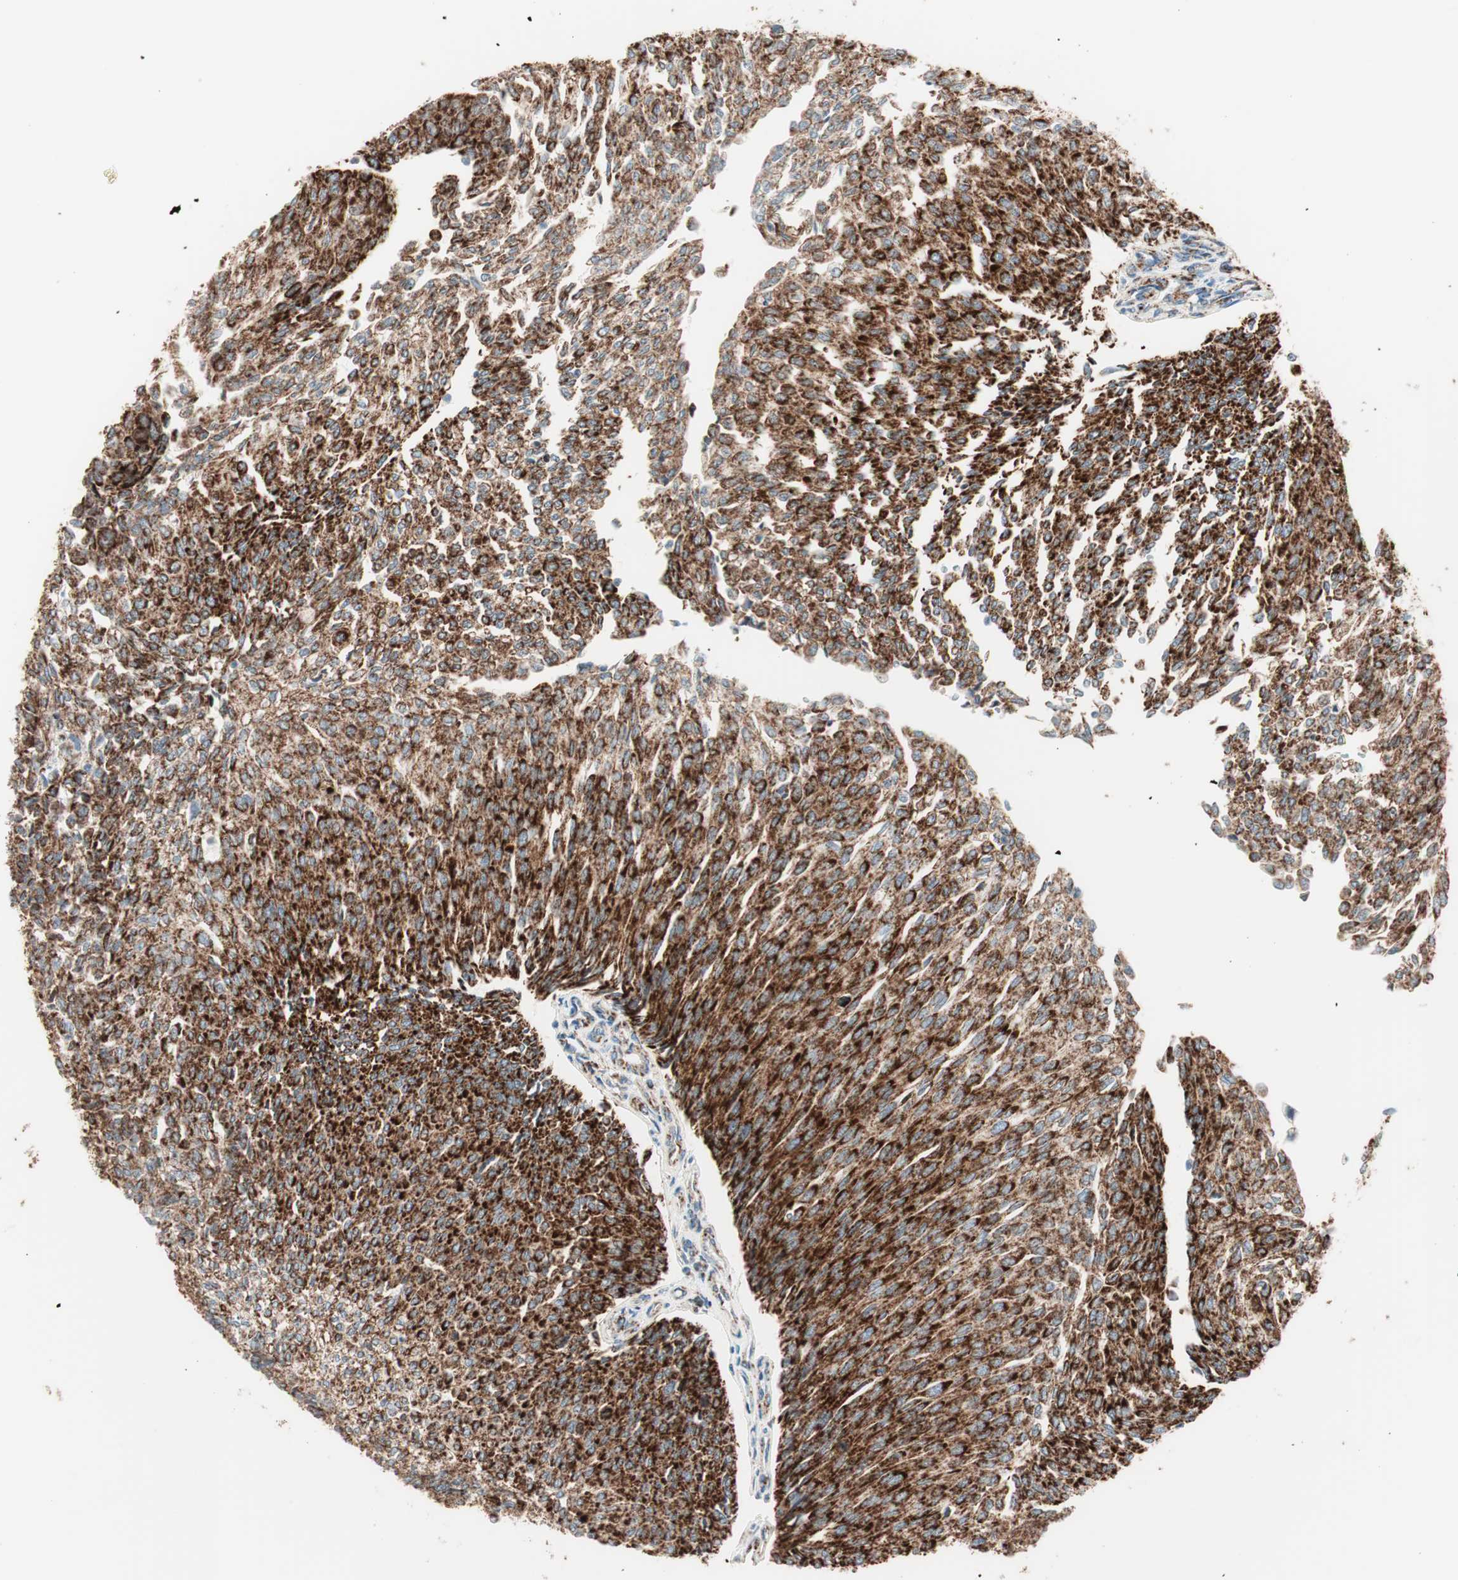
{"staining": {"intensity": "strong", "quantity": ">75%", "location": "cytoplasmic/membranous"}, "tissue": "urothelial cancer", "cell_type": "Tumor cells", "image_type": "cancer", "snomed": [{"axis": "morphology", "description": "Urothelial carcinoma, Low grade"}, {"axis": "topography", "description": "Urinary bladder"}], "caption": "DAB immunohistochemical staining of human urothelial cancer reveals strong cytoplasmic/membranous protein expression in approximately >75% of tumor cells.", "gene": "TOMM20", "patient": {"sex": "female", "age": 79}}